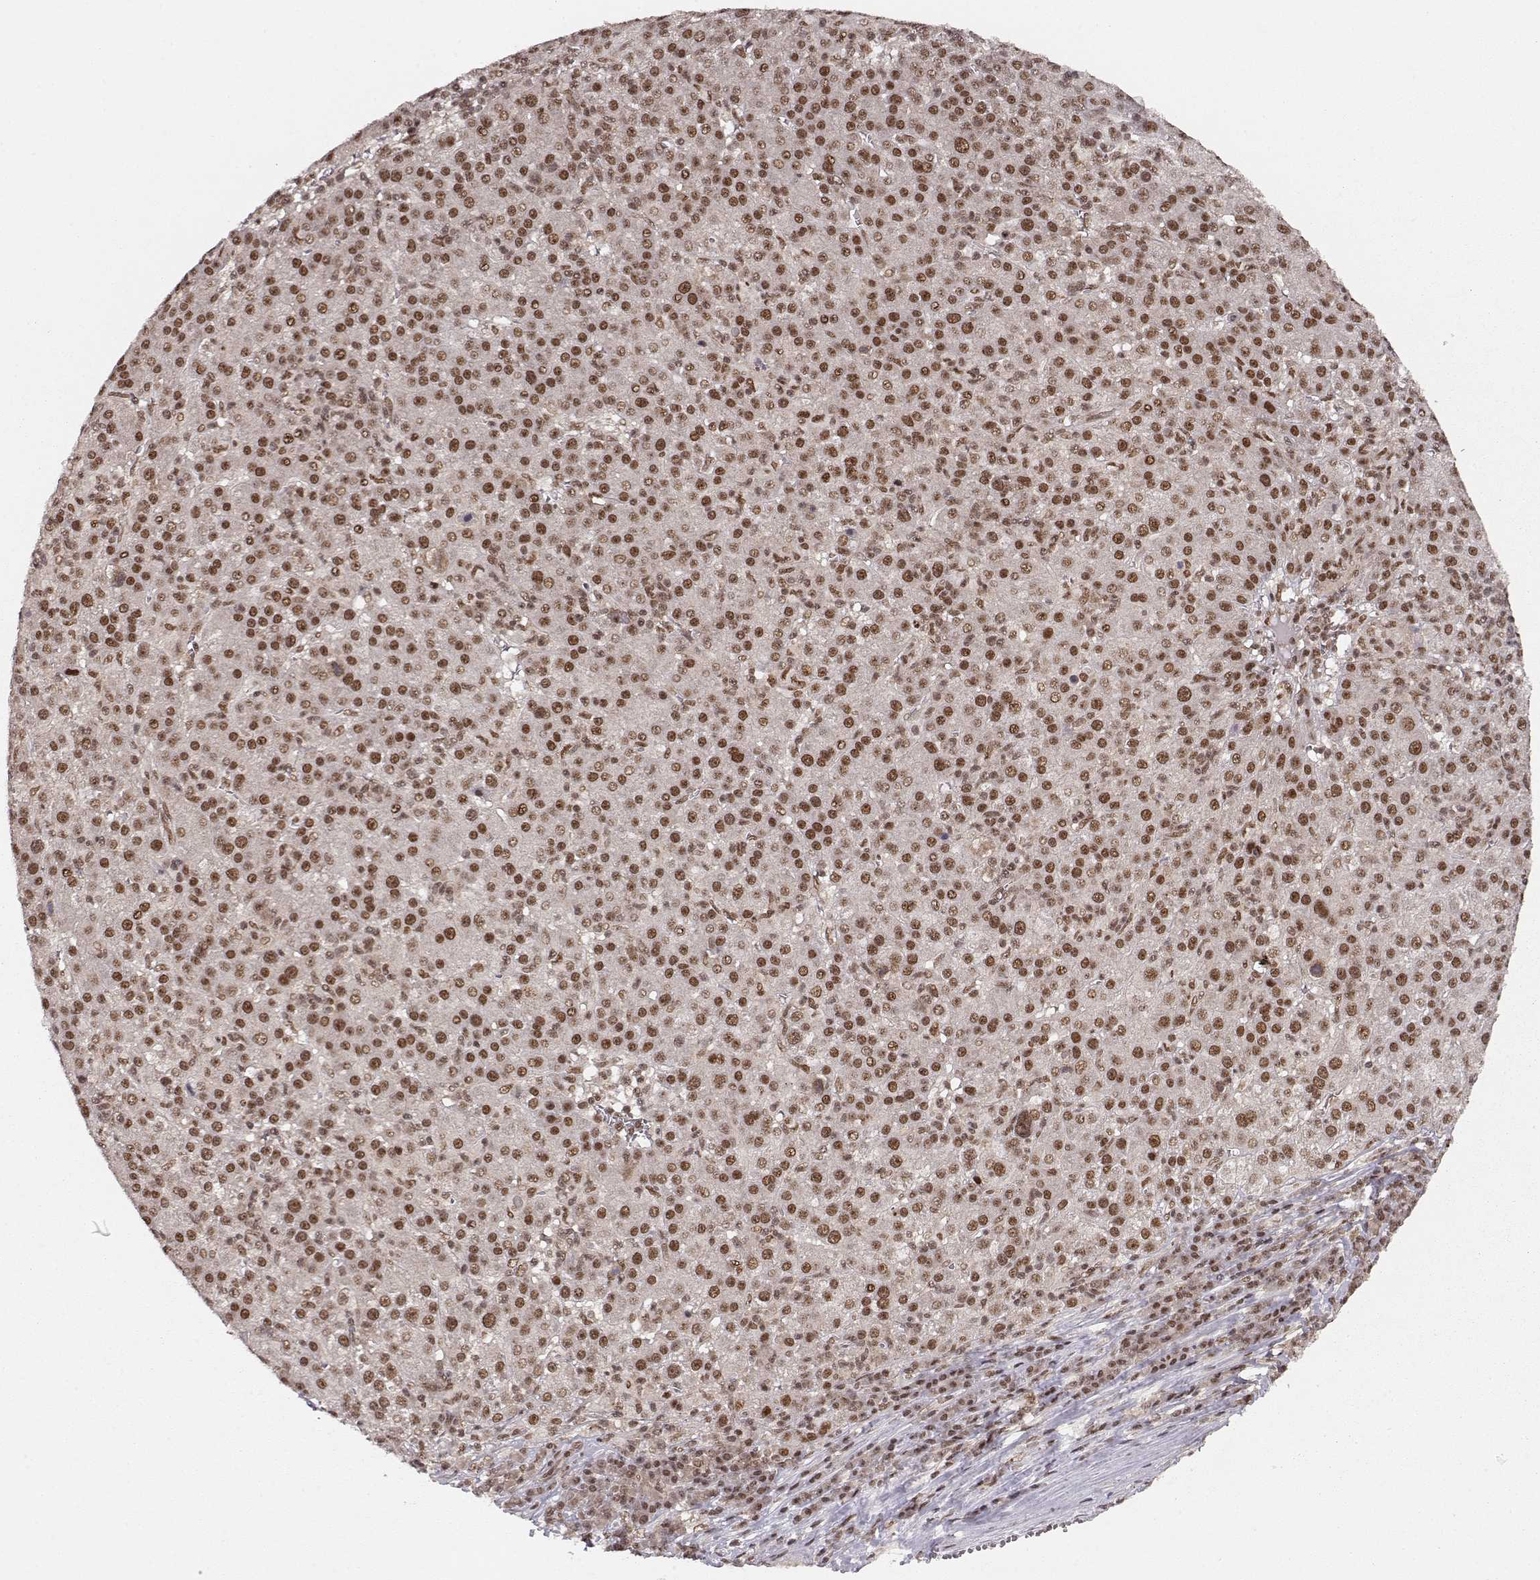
{"staining": {"intensity": "moderate", "quantity": ">75%", "location": "nuclear"}, "tissue": "liver cancer", "cell_type": "Tumor cells", "image_type": "cancer", "snomed": [{"axis": "morphology", "description": "Carcinoma, Hepatocellular, NOS"}, {"axis": "topography", "description": "Liver"}], "caption": "A medium amount of moderate nuclear expression is identified in about >75% of tumor cells in hepatocellular carcinoma (liver) tissue.", "gene": "CSNK2A1", "patient": {"sex": "female", "age": 60}}